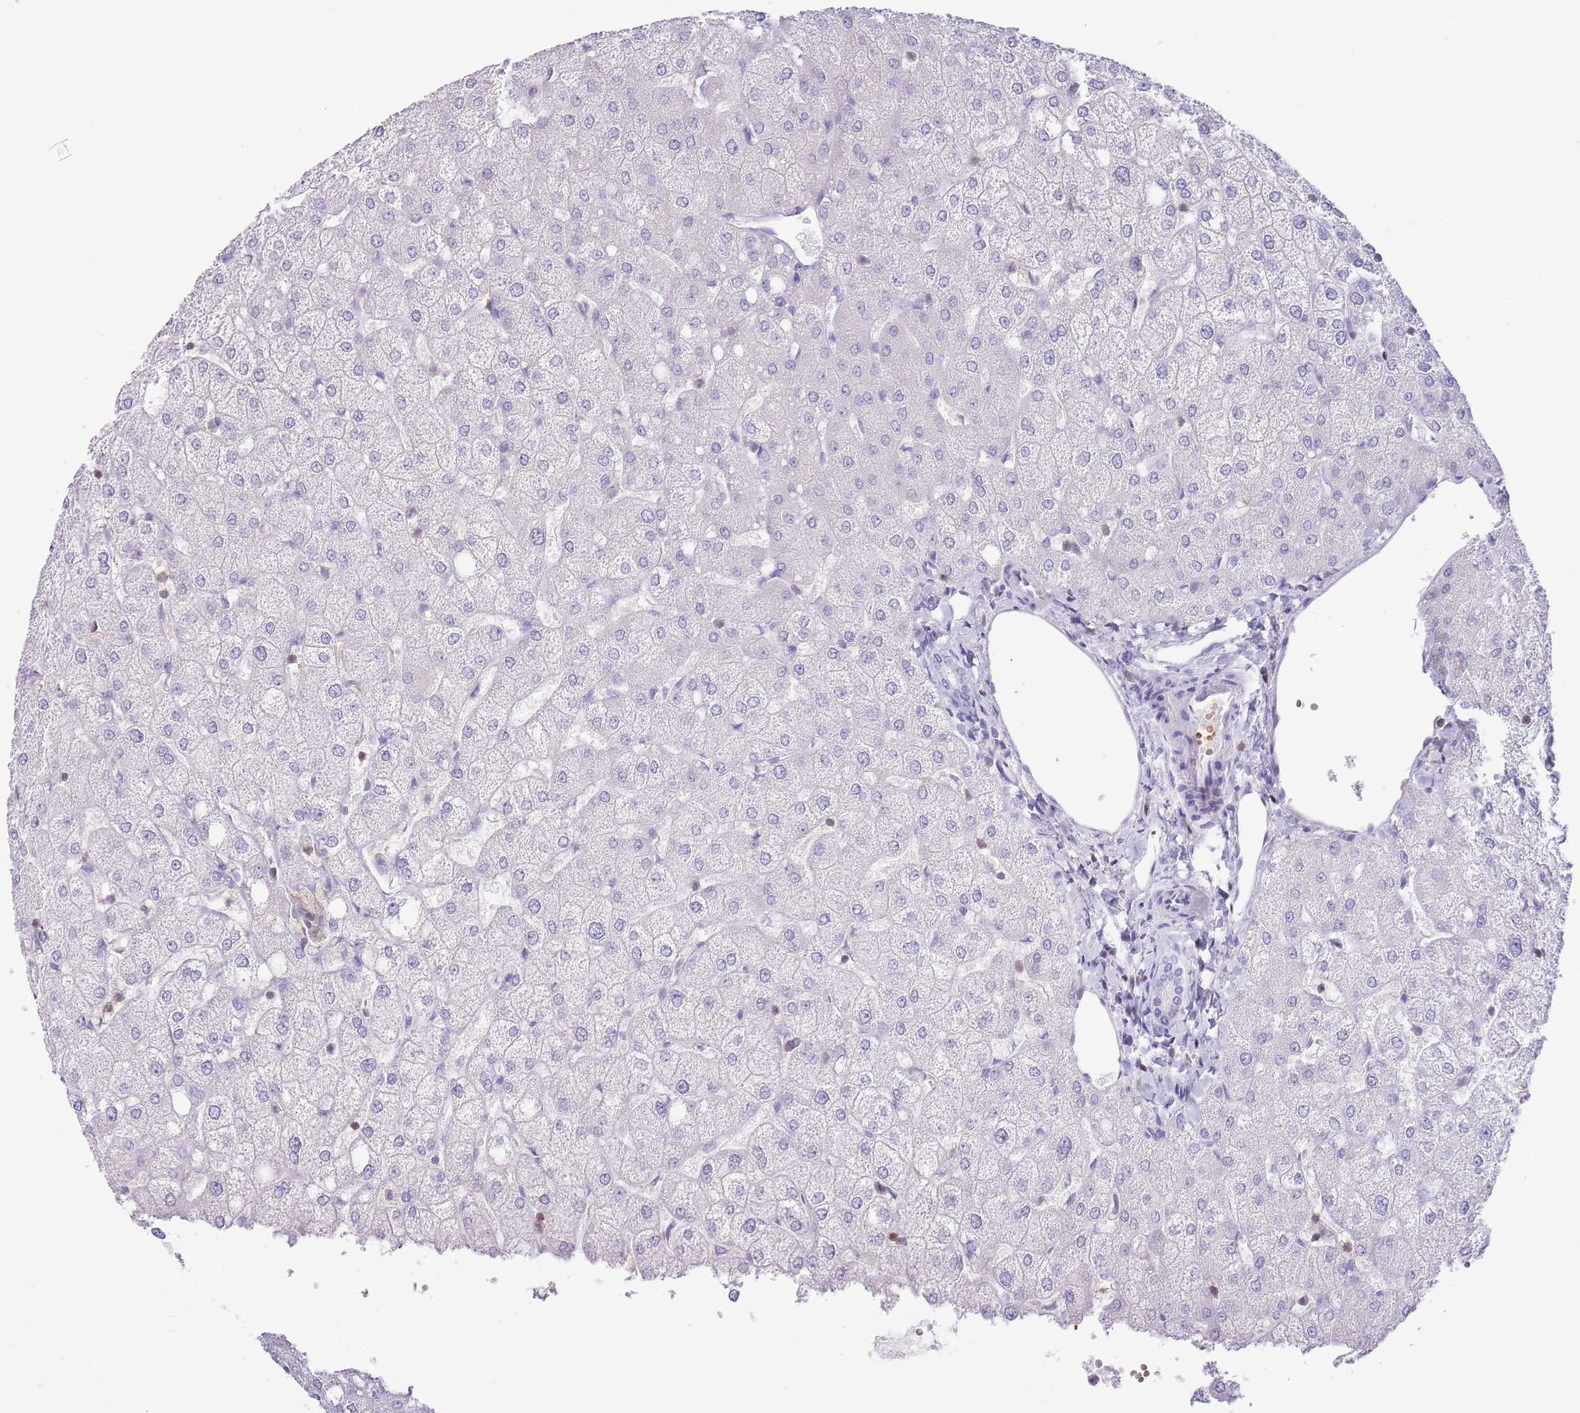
{"staining": {"intensity": "negative", "quantity": "none", "location": "none"}, "tissue": "liver", "cell_type": "Cholangiocytes", "image_type": "normal", "snomed": [{"axis": "morphology", "description": "Normal tissue, NOS"}, {"axis": "topography", "description": "Liver"}], "caption": "Photomicrograph shows no protein positivity in cholangiocytes of benign liver.", "gene": "OR4Q3", "patient": {"sex": "female", "age": 54}}